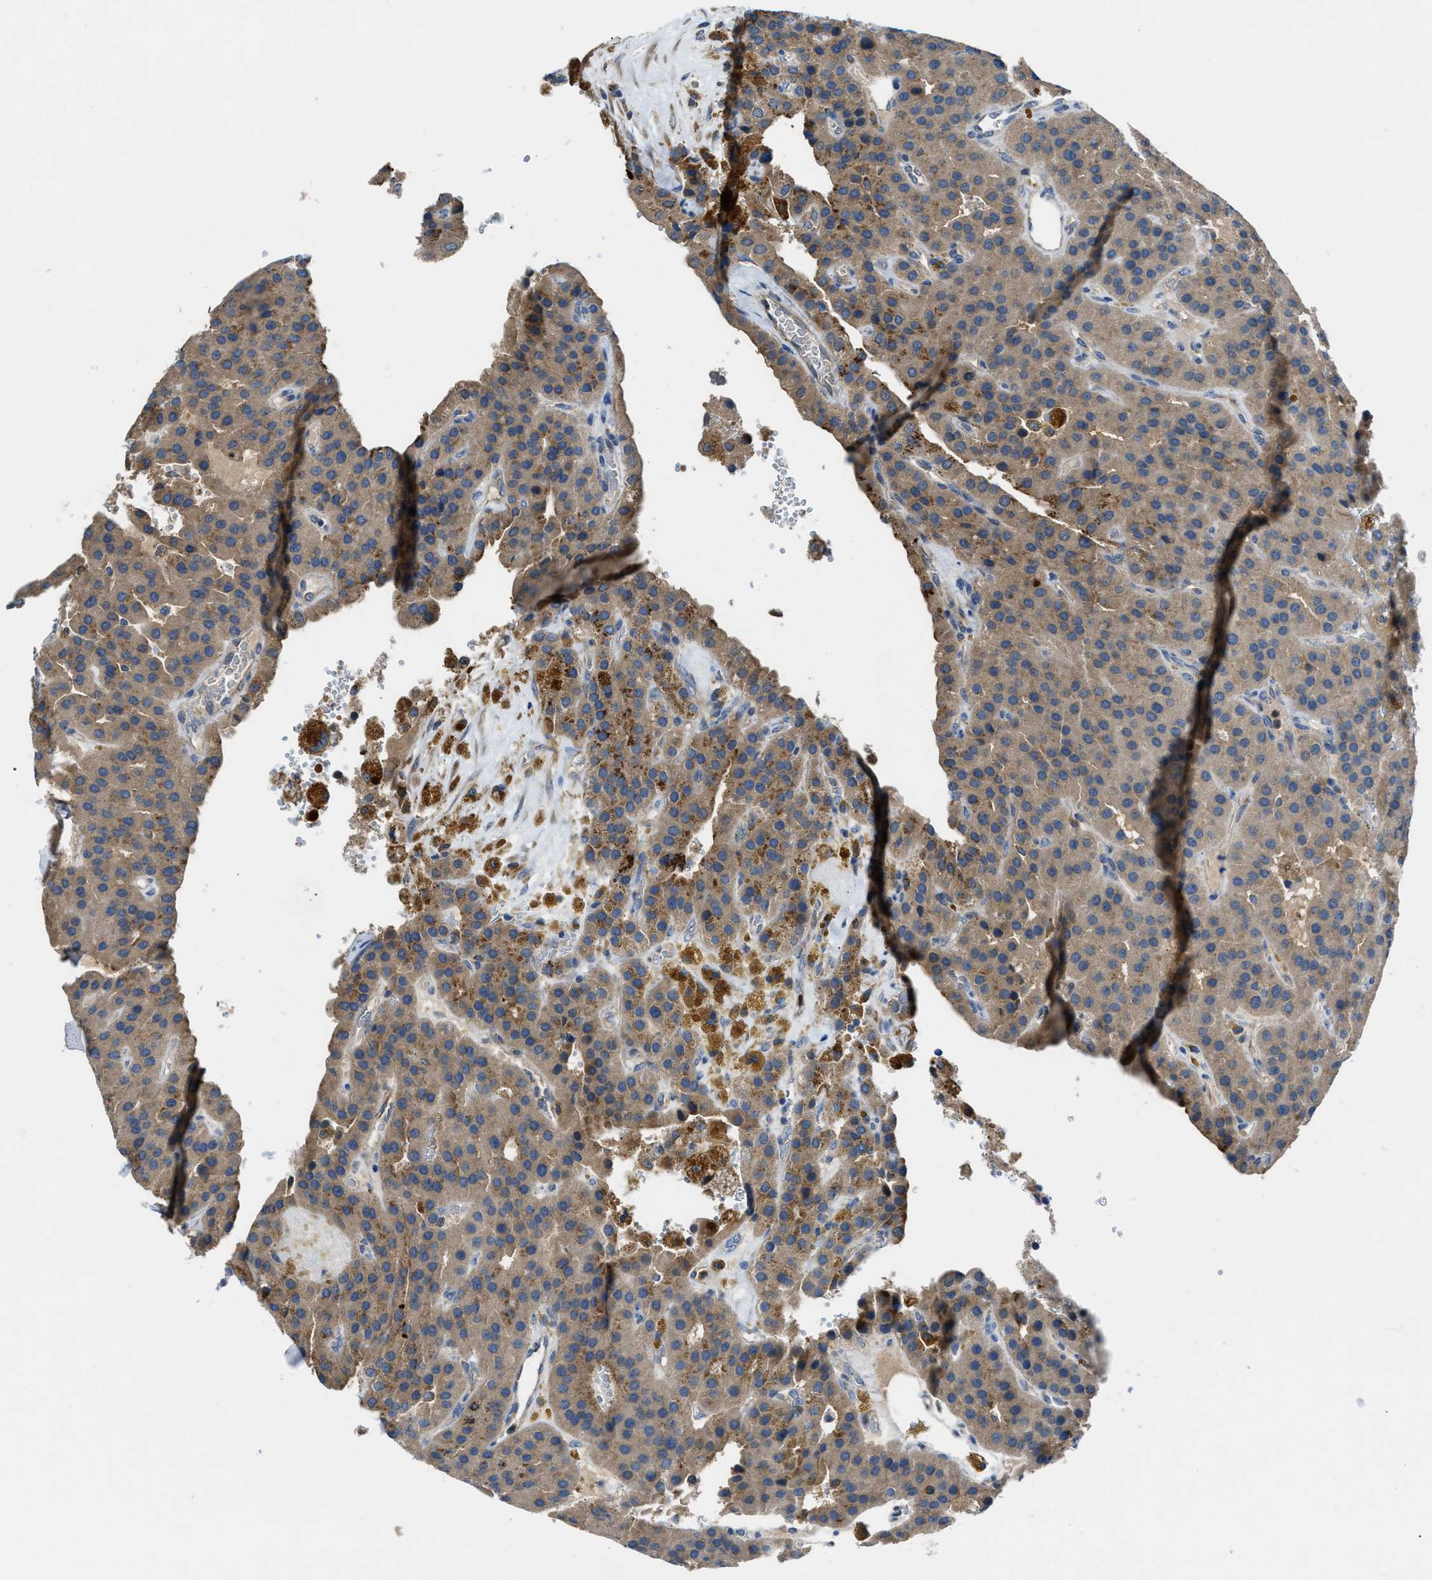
{"staining": {"intensity": "moderate", "quantity": ">75%", "location": "cytoplasmic/membranous"}, "tissue": "parathyroid gland", "cell_type": "Glandular cells", "image_type": "normal", "snomed": [{"axis": "morphology", "description": "Normal tissue, NOS"}, {"axis": "morphology", "description": "Adenoma, NOS"}, {"axis": "topography", "description": "Parathyroid gland"}], "caption": "The immunohistochemical stain highlights moderate cytoplasmic/membranous expression in glandular cells of benign parathyroid gland.", "gene": "MAP3K20", "patient": {"sex": "female", "age": 86}}